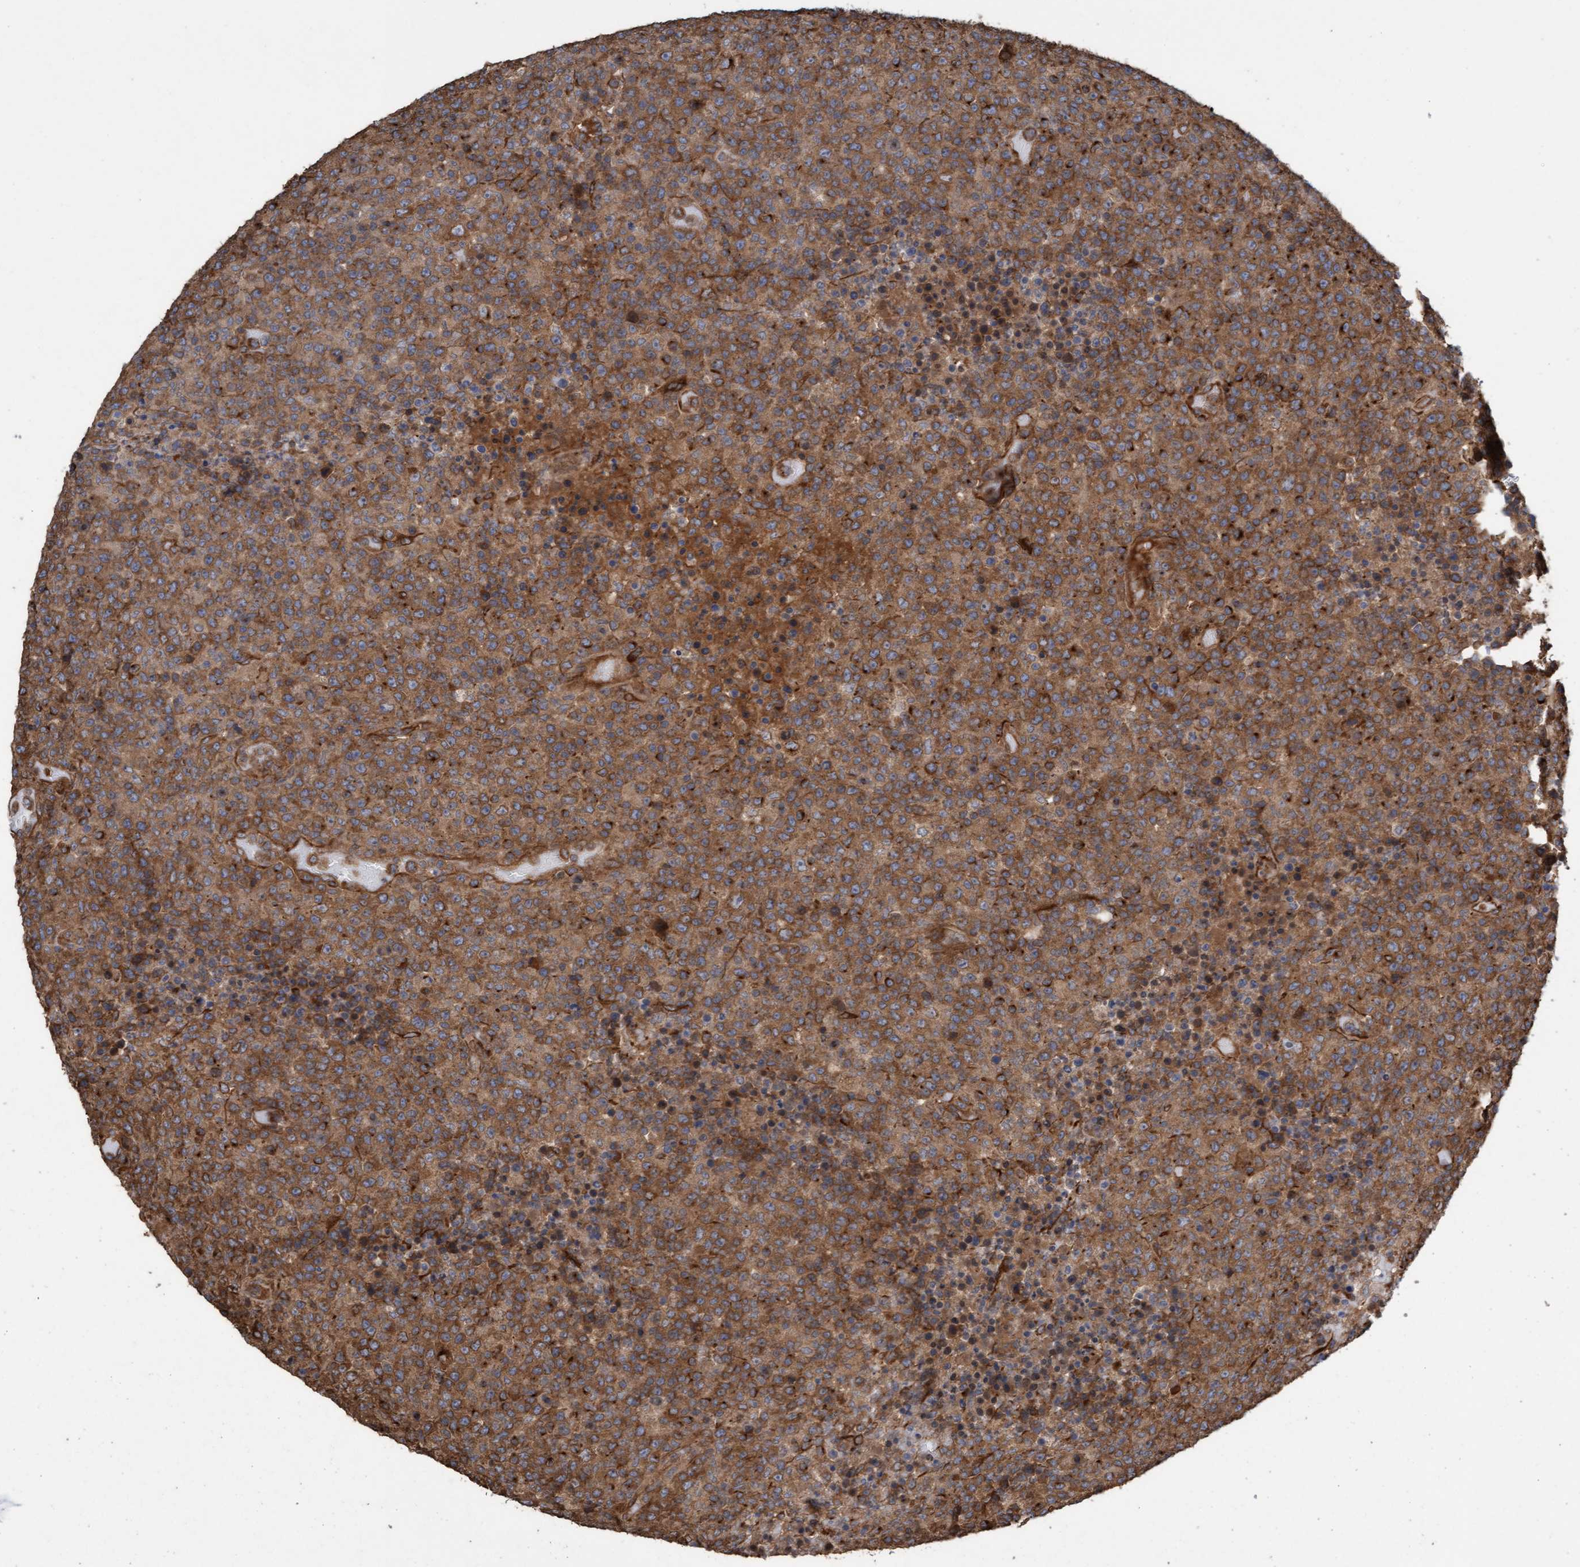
{"staining": {"intensity": "strong", "quantity": ">75%", "location": "cytoplasmic/membranous"}, "tissue": "lymphoma", "cell_type": "Tumor cells", "image_type": "cancer", "snomed": [{"axis": "morphology", "description": "Malignant lymphoma, non-Hodgkin's type, High grade"}, {"axis": "topography", "description": "Lymph node"}], "caption": "High-power microscopy captured an immunohistochemistry (IHC) photomicrograph of lymphoma, revealing strong cytoplasmic/membranous positivity in approximately >75% of tumor cells. The staining was performed using DAB (3,3'-diaminobenzidine) to visualize the protein expression in brown, while the nuclei were stained in blue with hematoxylin (Magnification: 20x).", "gene": "CDC42EP4", "patient": {"sex": "male", "age": 13}}